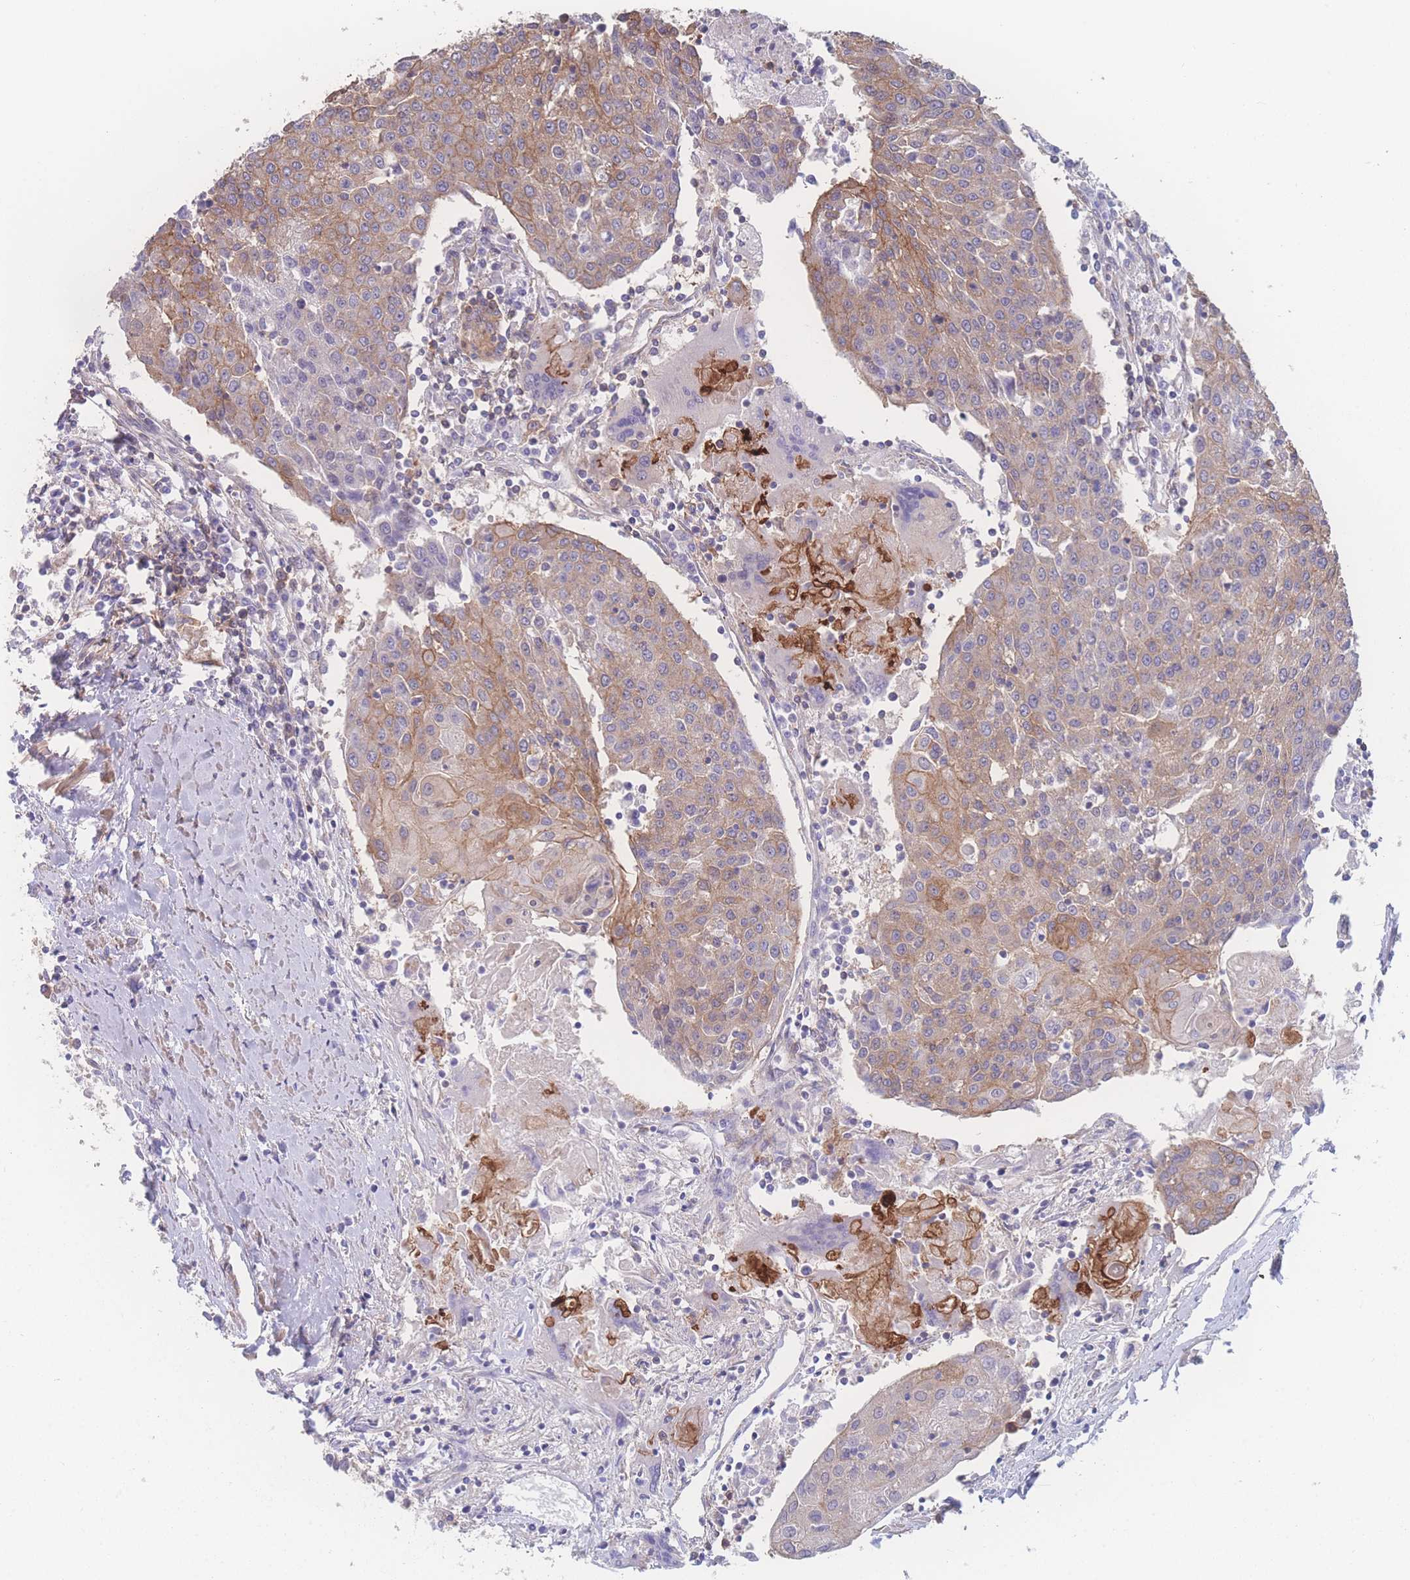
{"staining": {"intensity": "moderate", "quantity": "25%-75%", "location": "cytoplasmic/membranous"}, "tissue": "urothelial cancer", "cell_type": "Tumor cells", "image_type": "cancer", "snomed": [{"axis": "morphology", "description": "Urothelial carcinoma, High grade"}, {"axis": "topography", "description": "Urinary bladder"}], "caption": "This image demonstrates IHC staining of human urothelial carcinoma (high-grade), with medium moderate cytoplasmic/membranous positivity in about 25%-75% of tumor cells.", "gene": "CFAP97", "patient": {"sex": "female", "age": 85}}